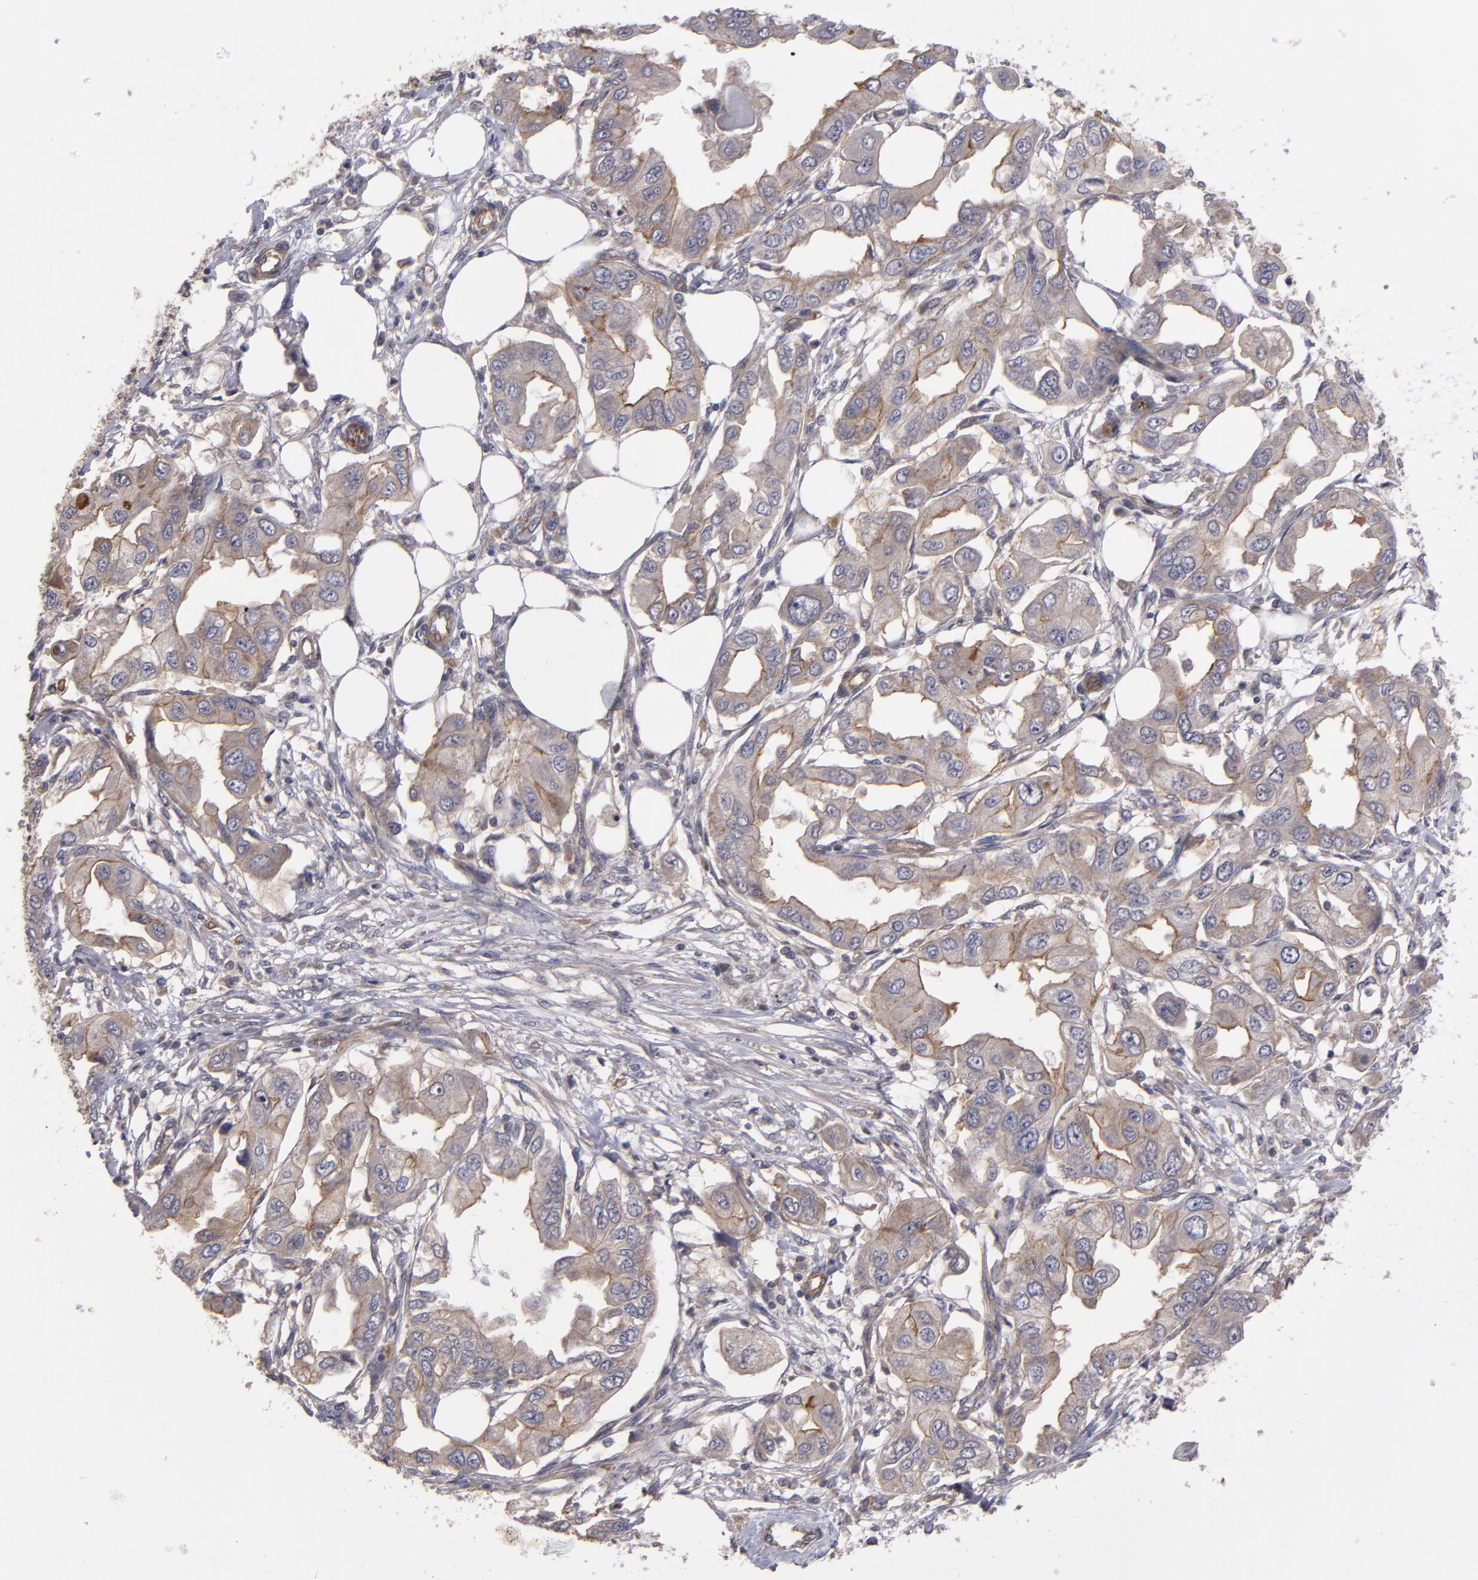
{"staining": {"intensity": "weak", "quantity": ">75%", "location": "cytoplasmic/membranous"}, "tissue": "endometrial cancer", "cell_type": "Tumor cells", "image_type": "cancer", "snomed": [{"axis": "morphology", "description": "Adenocarcinoma, NOS"}, {"axis": "topography", "description": "Endometrium"}], "caption": "A brown stain shows weak cytoplasmic/membranous staining of a protein in endometrial cancer (adenocarcinoma) tumor cells. The staining was performed using DAB, with brown indicating positive protein expression. Nuclei are stained blue with hematoxylin.", "gene": "CTSO", "patient": {"sex": "female", "age": 67}}